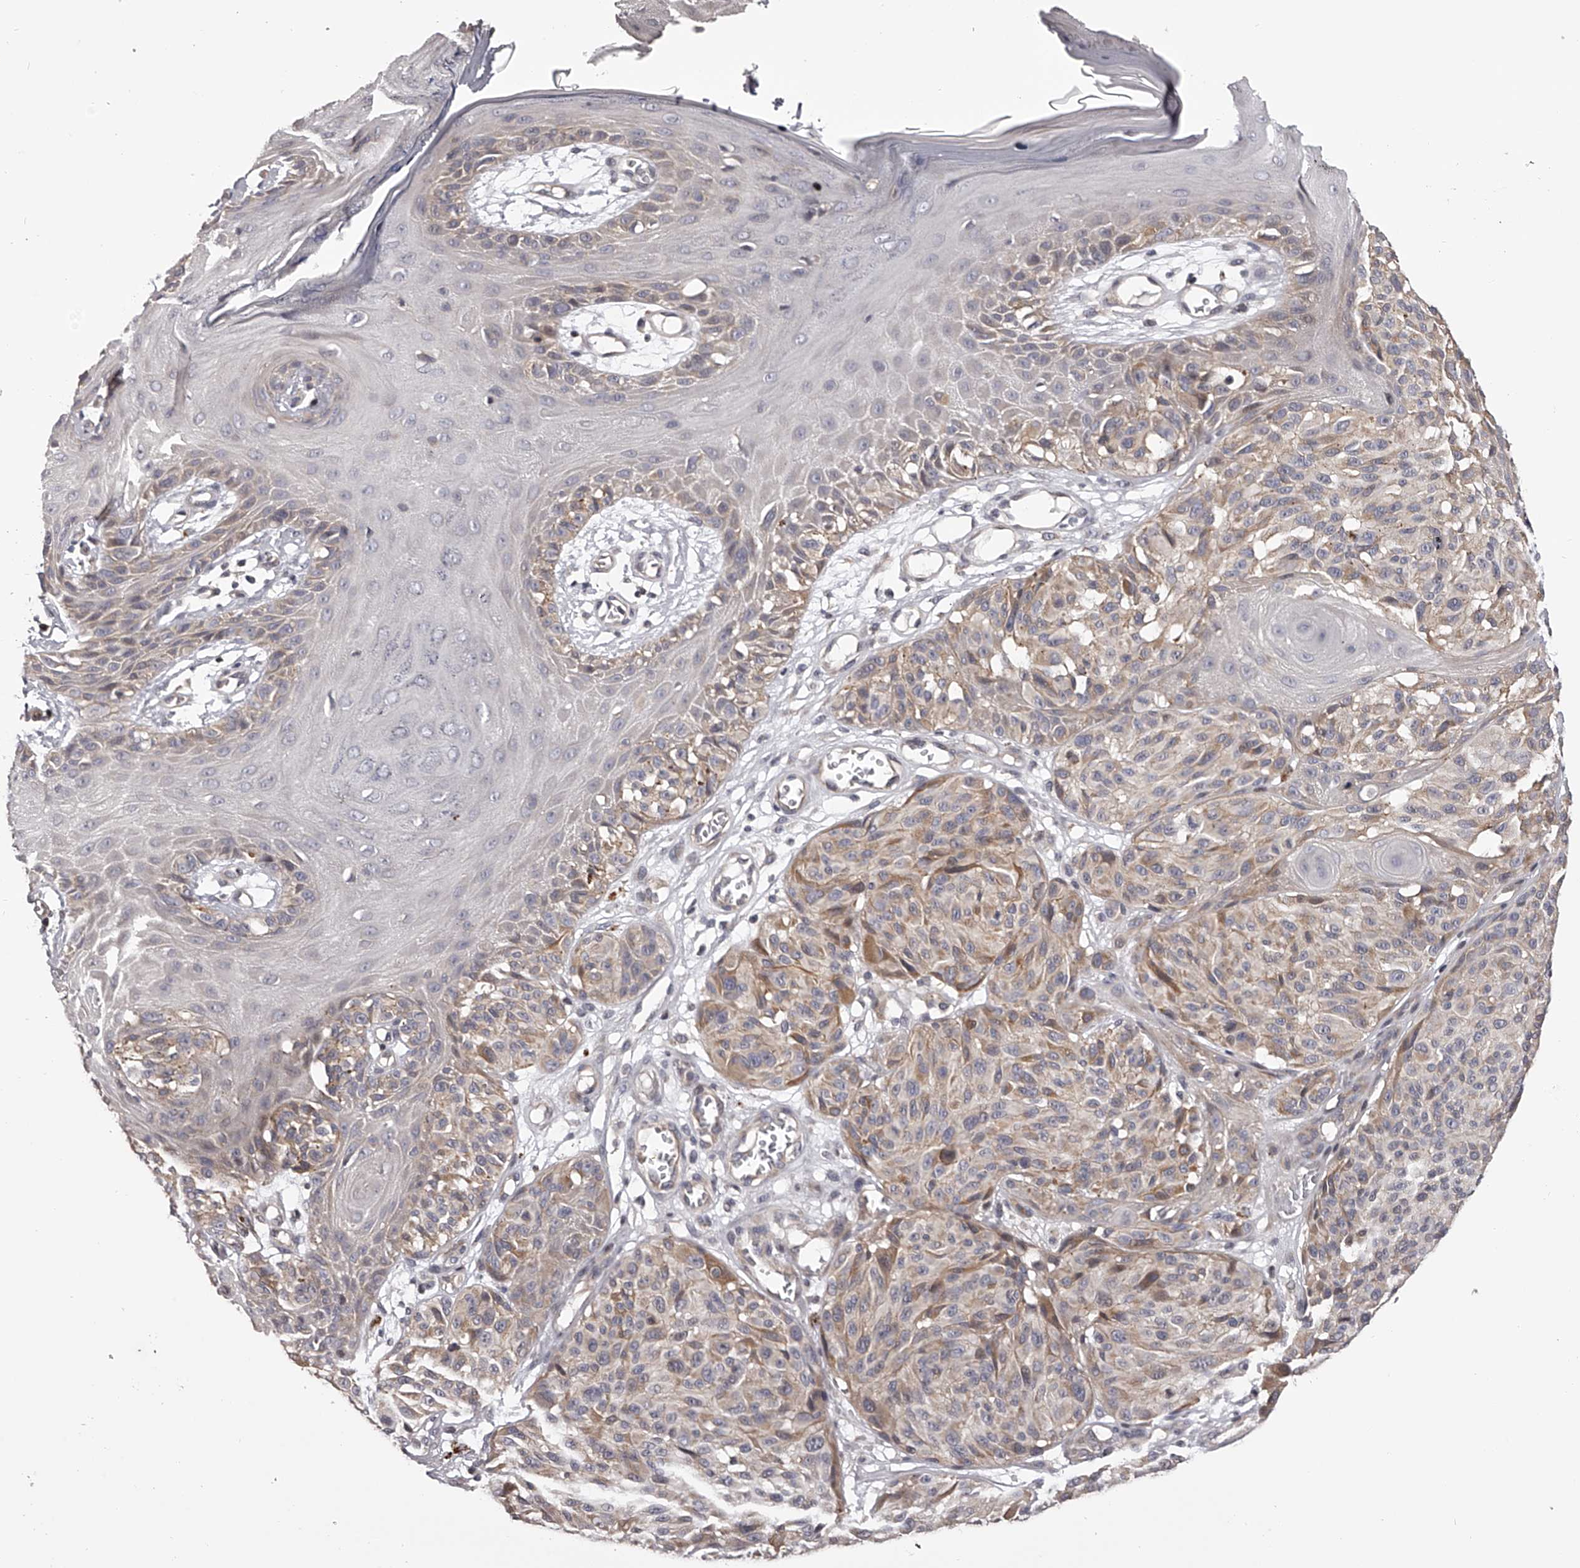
{"staining": {"intensity": "negative", "quantity": "none", "location": "none"}, "tissue": "melanoma", "cell_type": "Tumor cells", "image_type": "cancer", "snomed": [{"axis": "morphology", "description": "Malignant melanoma, NOS"}, {"axis": "topography", "description": "Skin"}], "caption": "Immunohistochemistry (IHC) image of neoplastic tissue: melanoma stained with DAB reveals no significant protein expression in tumor cells.", "gene": "PFDN2", "patient": {"sex": "male", "age": 83}}